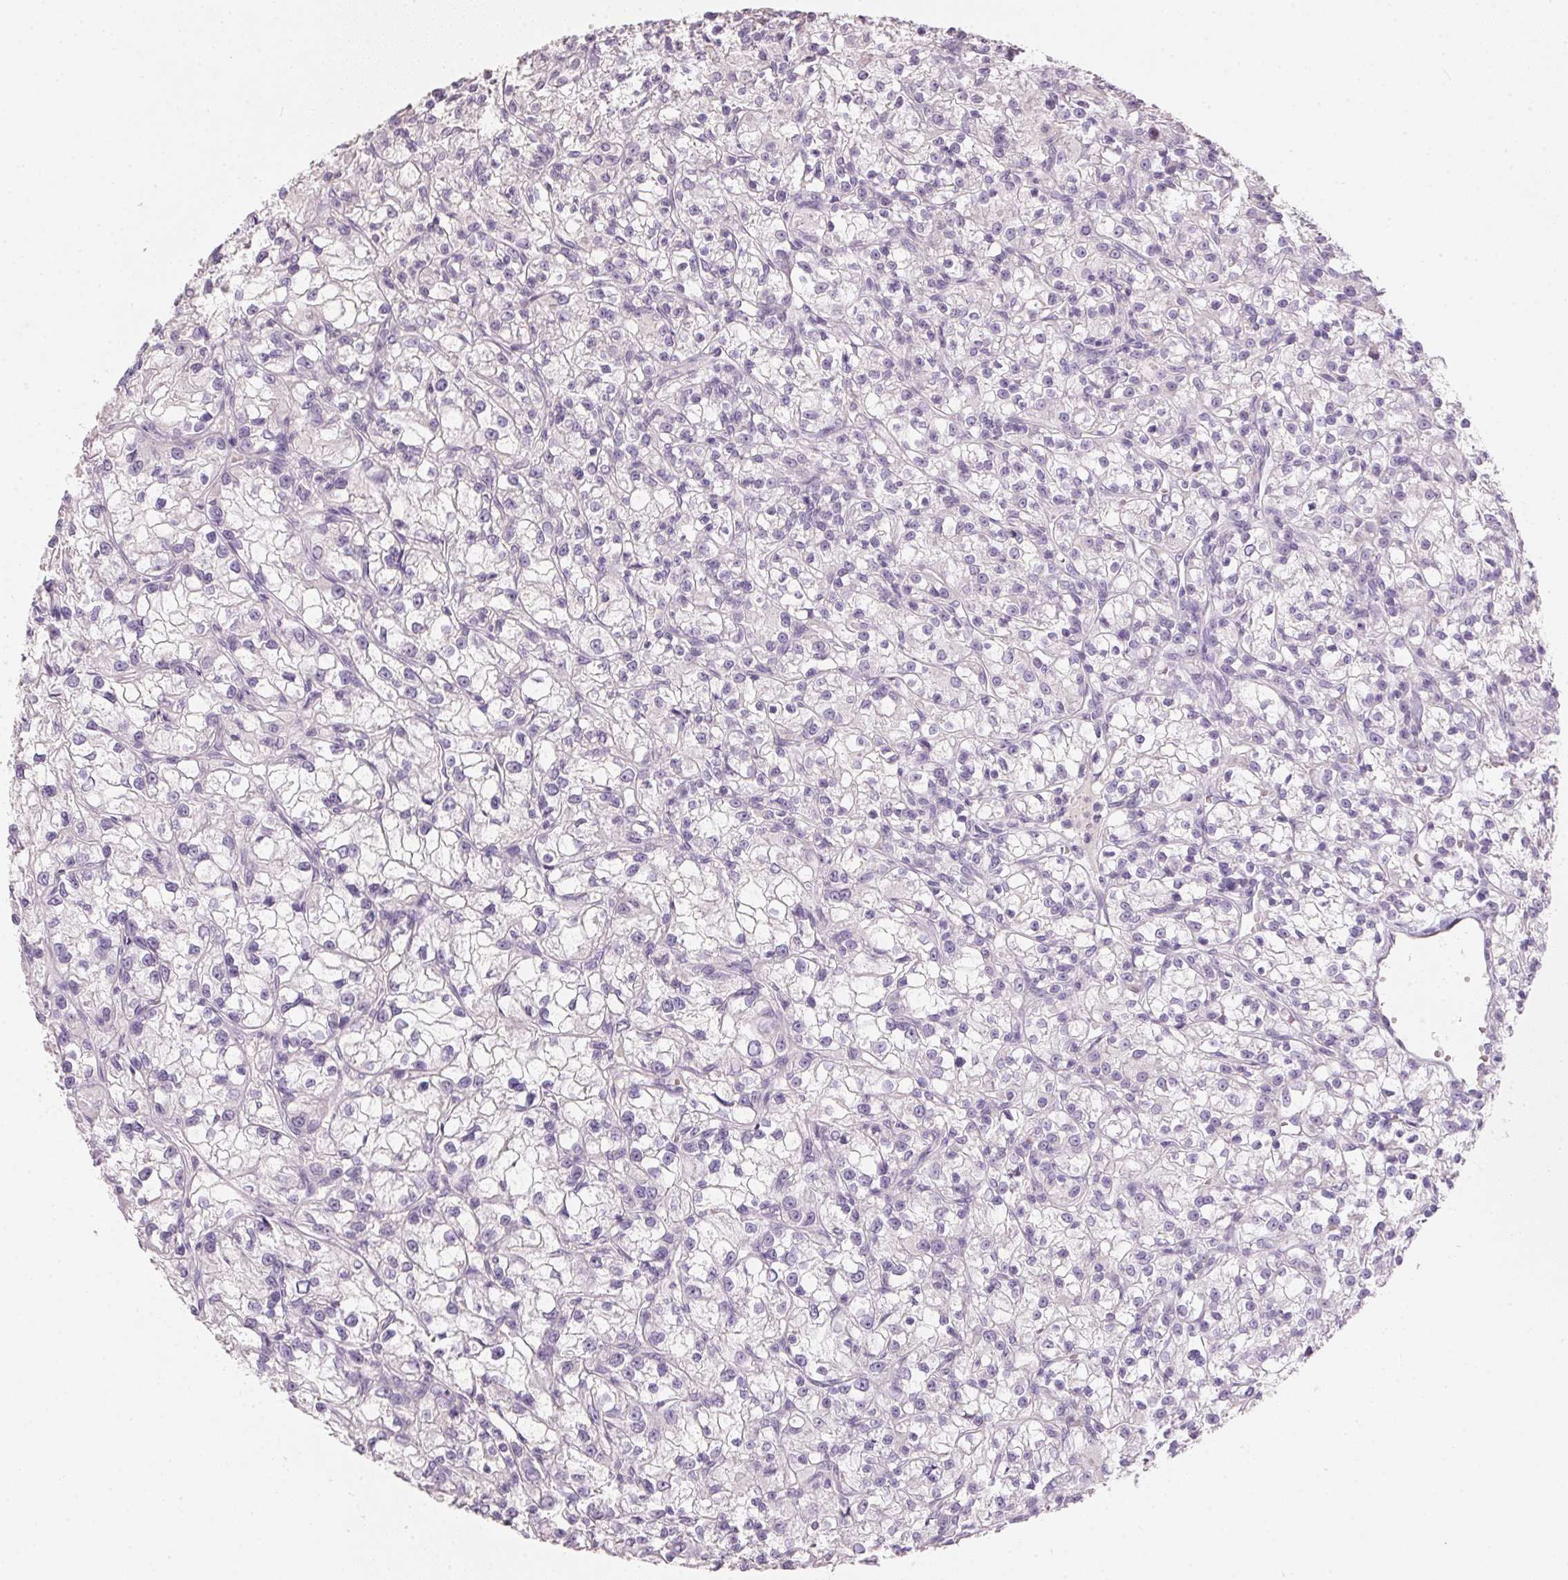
{"staining": {"intensity": "negative", "quantity": "none", "location": "none"}, "tissue": "renal cancer", "cell_type": "Tumor cells", "image_type": "cancer", "snomed": [{"axis": "morphology", "description": "Adenocarcinoma, NOS"}, {"axis": "topography", "description": "Kidney"}], "caption": "An image of adenocarcinoma (renal) stained for a protein reveals no brown staining in tumor cells. The staining is performed using DAB brown chromogen with nuclei counter-stained in using hematoxylin.", "gene": "HSD17B1", "patient": {"sex": "female", "age": 59}}